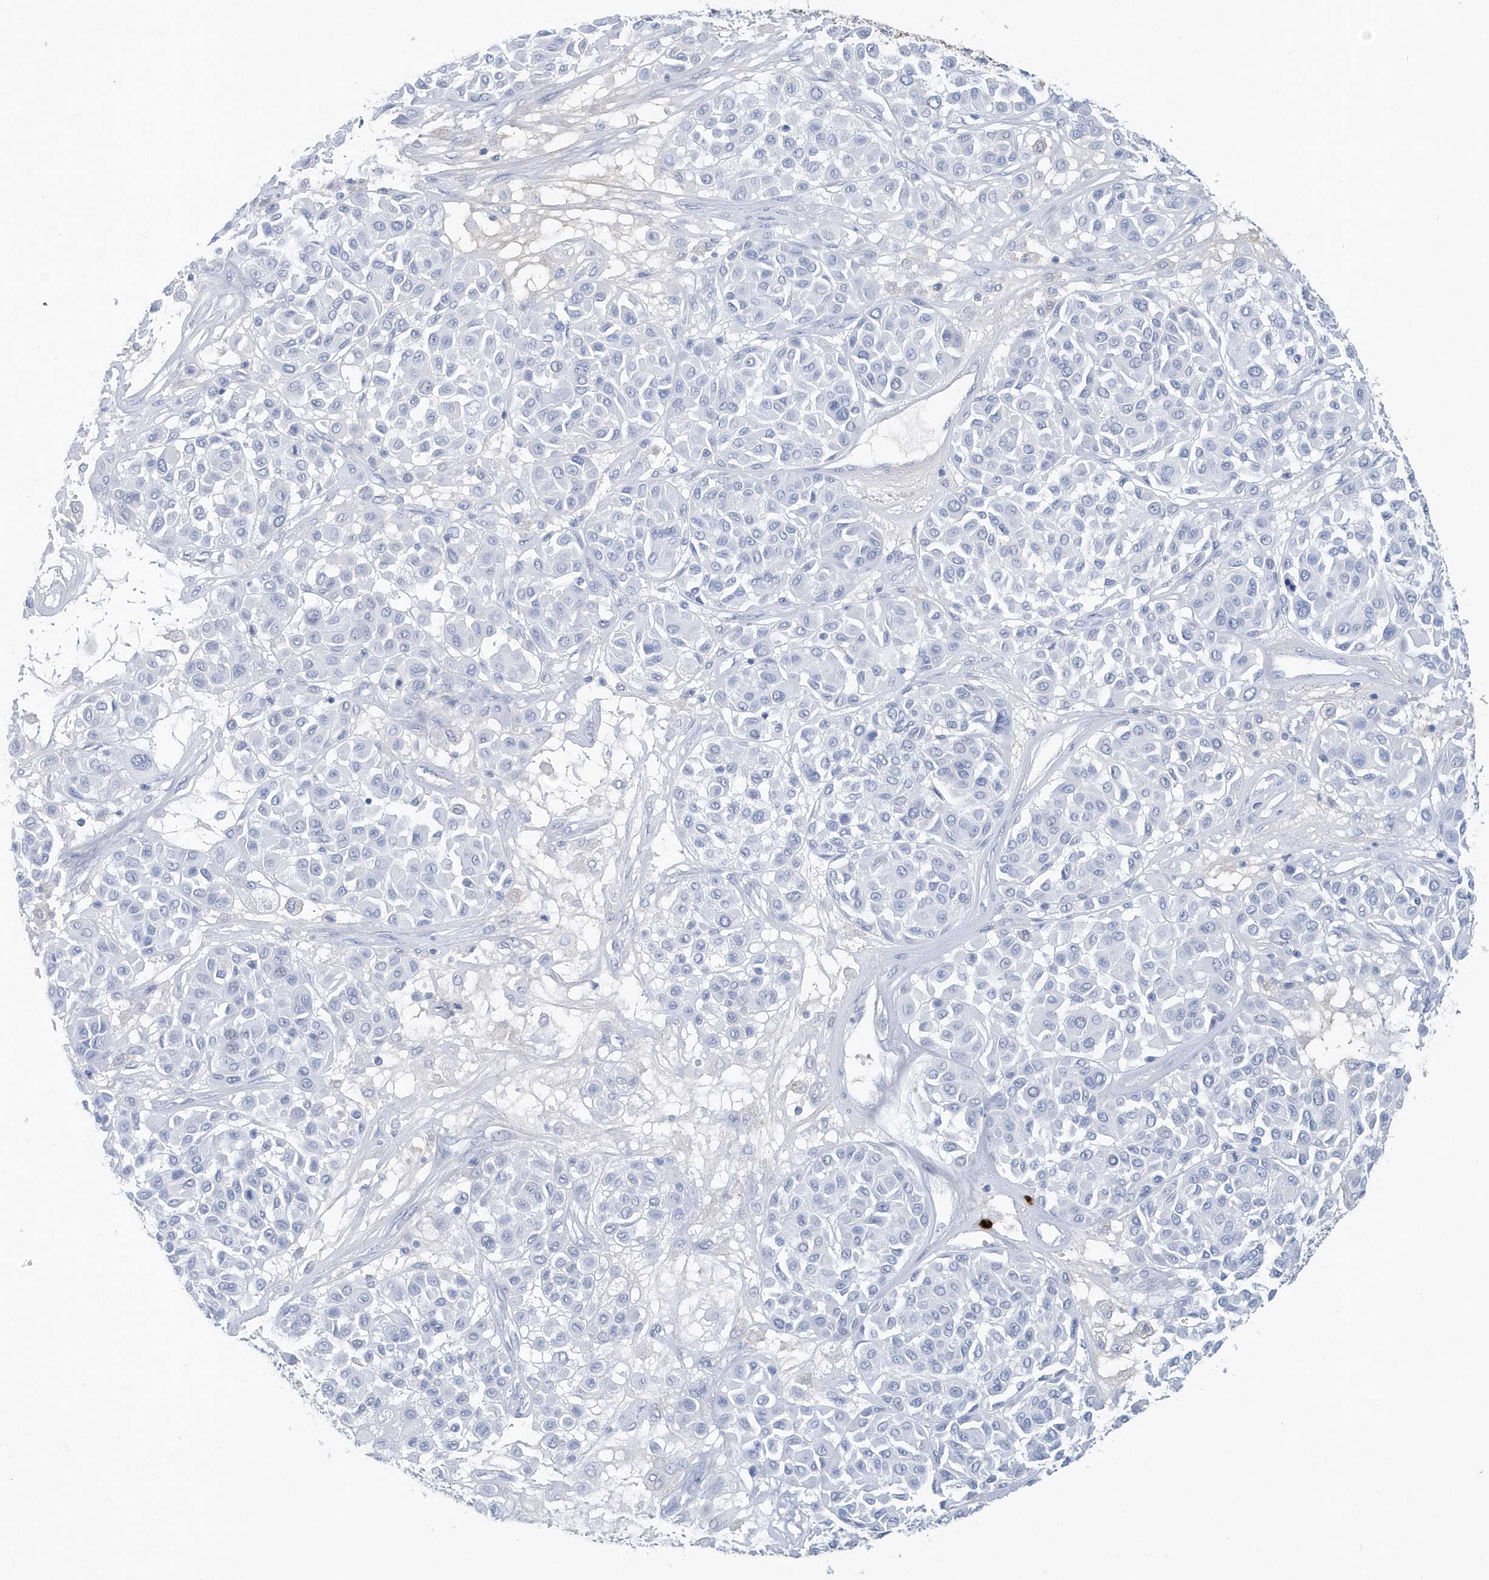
{"staining": {"intensity": "negative", "quantity": "none", "location": "none"}, "tissue": "melanoma", "cell_type": "Tumor cells", "image_type": "cancer", "snomed": [{"axis": "morphology", "description": "Malignant melanoma, Metastatic site"}, {"axis": "topography", "description": "Soft tissue"}], "caption": "The photomicrograph exhibits no significant staining in tumor cells of melanoma.", "gene": "JCHAIN", "patient": {"sex": "male", "age": 41}}